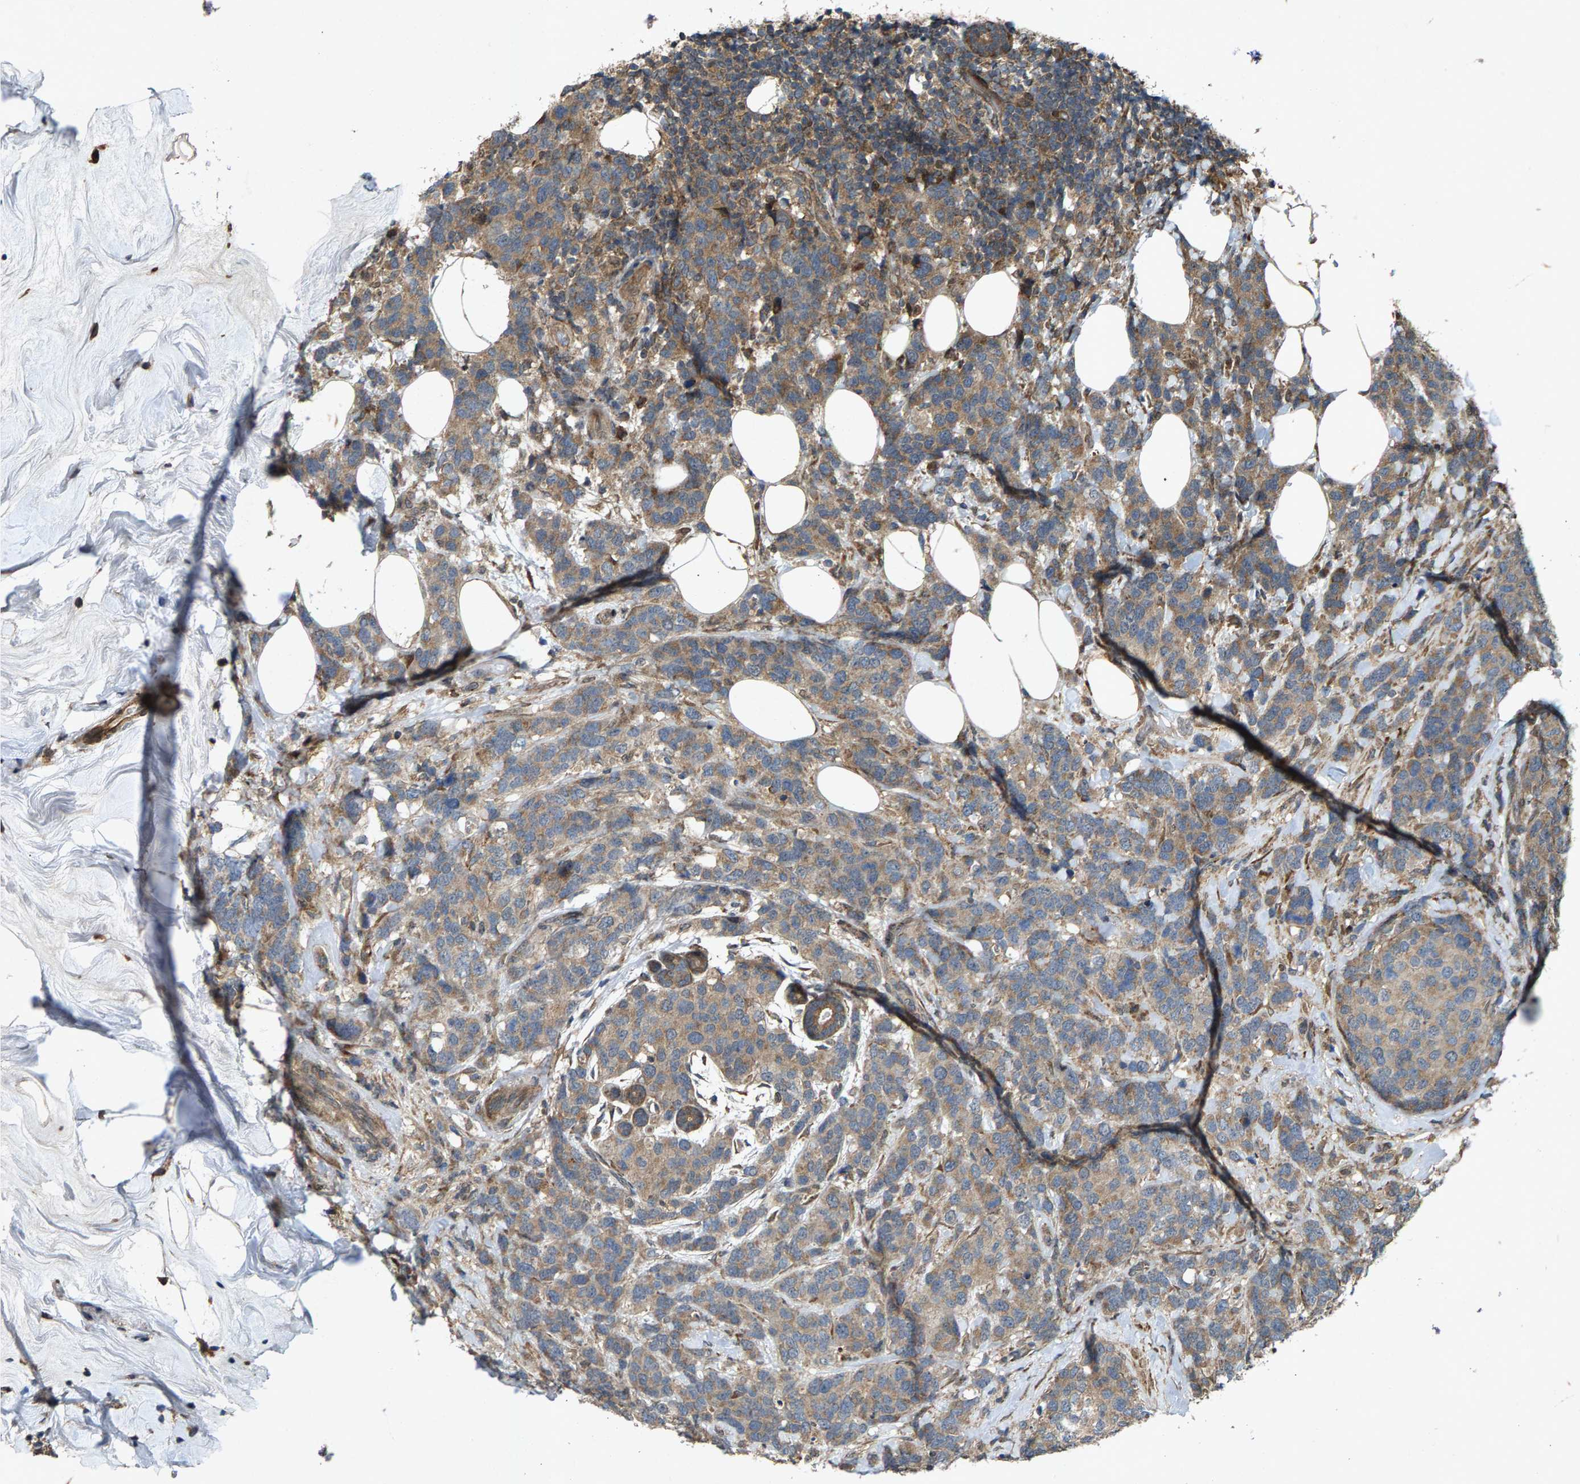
{"staining": {"intensity": "moderate", "quantity": ">75%", "location": "cytoplasmic/membranous"}, "tissue": "breast cancer", "cell_type": "Tumor cells", "image_type": "cancer", "snomed": [{"axis": "morphology", "description": "Lobular carcinoma"}, {"axis": "topography", "description": "Breast"}], "caption": "This is a histology image of immunohistochemistry staining of breast lobular carcinoma, which shows moderate staining in the cytoplasmic/membranous of tumor cells.", "gene": "LRRC72", "patient": {"sex": "female", "age": 59}}